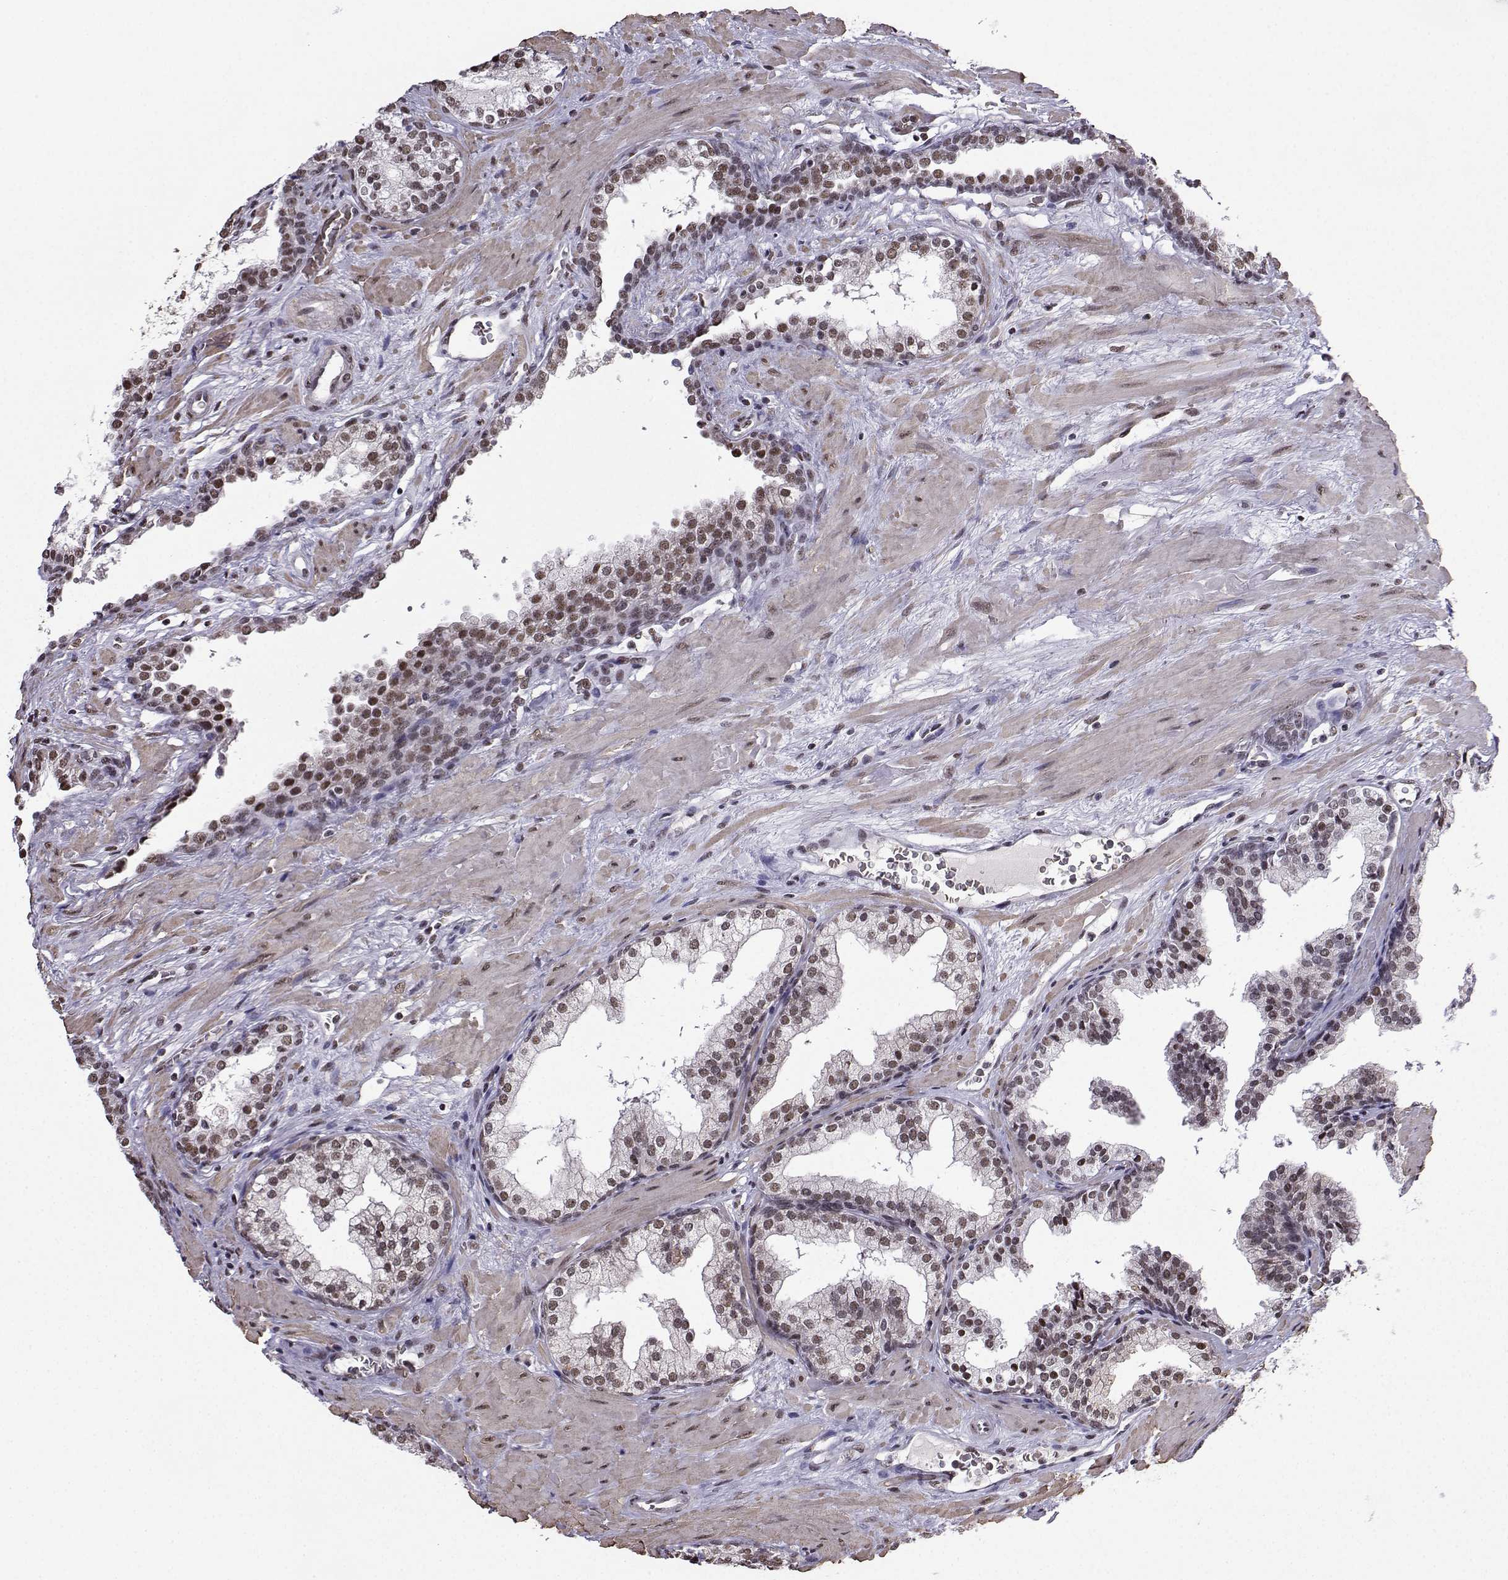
{"staining": {"intensity": "moderate", "quantity": "25%-75%", "location": "nuclear"}, "tissue": "prostate cancer", "cell_type": "Tumor cells", "image_type": "cancer", "snomed": [{"axis": "morphology", "description": "Adenocarcinoma, NOS"}, {"axis": "topography", "description": "Prostate"}], "caption": "An image of prostate adenocarcinoma stained for a protein demonstrates moderate nuclear brown staining in tumor cells.", "gene": "CCNK", "patient": {"sex": "male", "age": 66}}